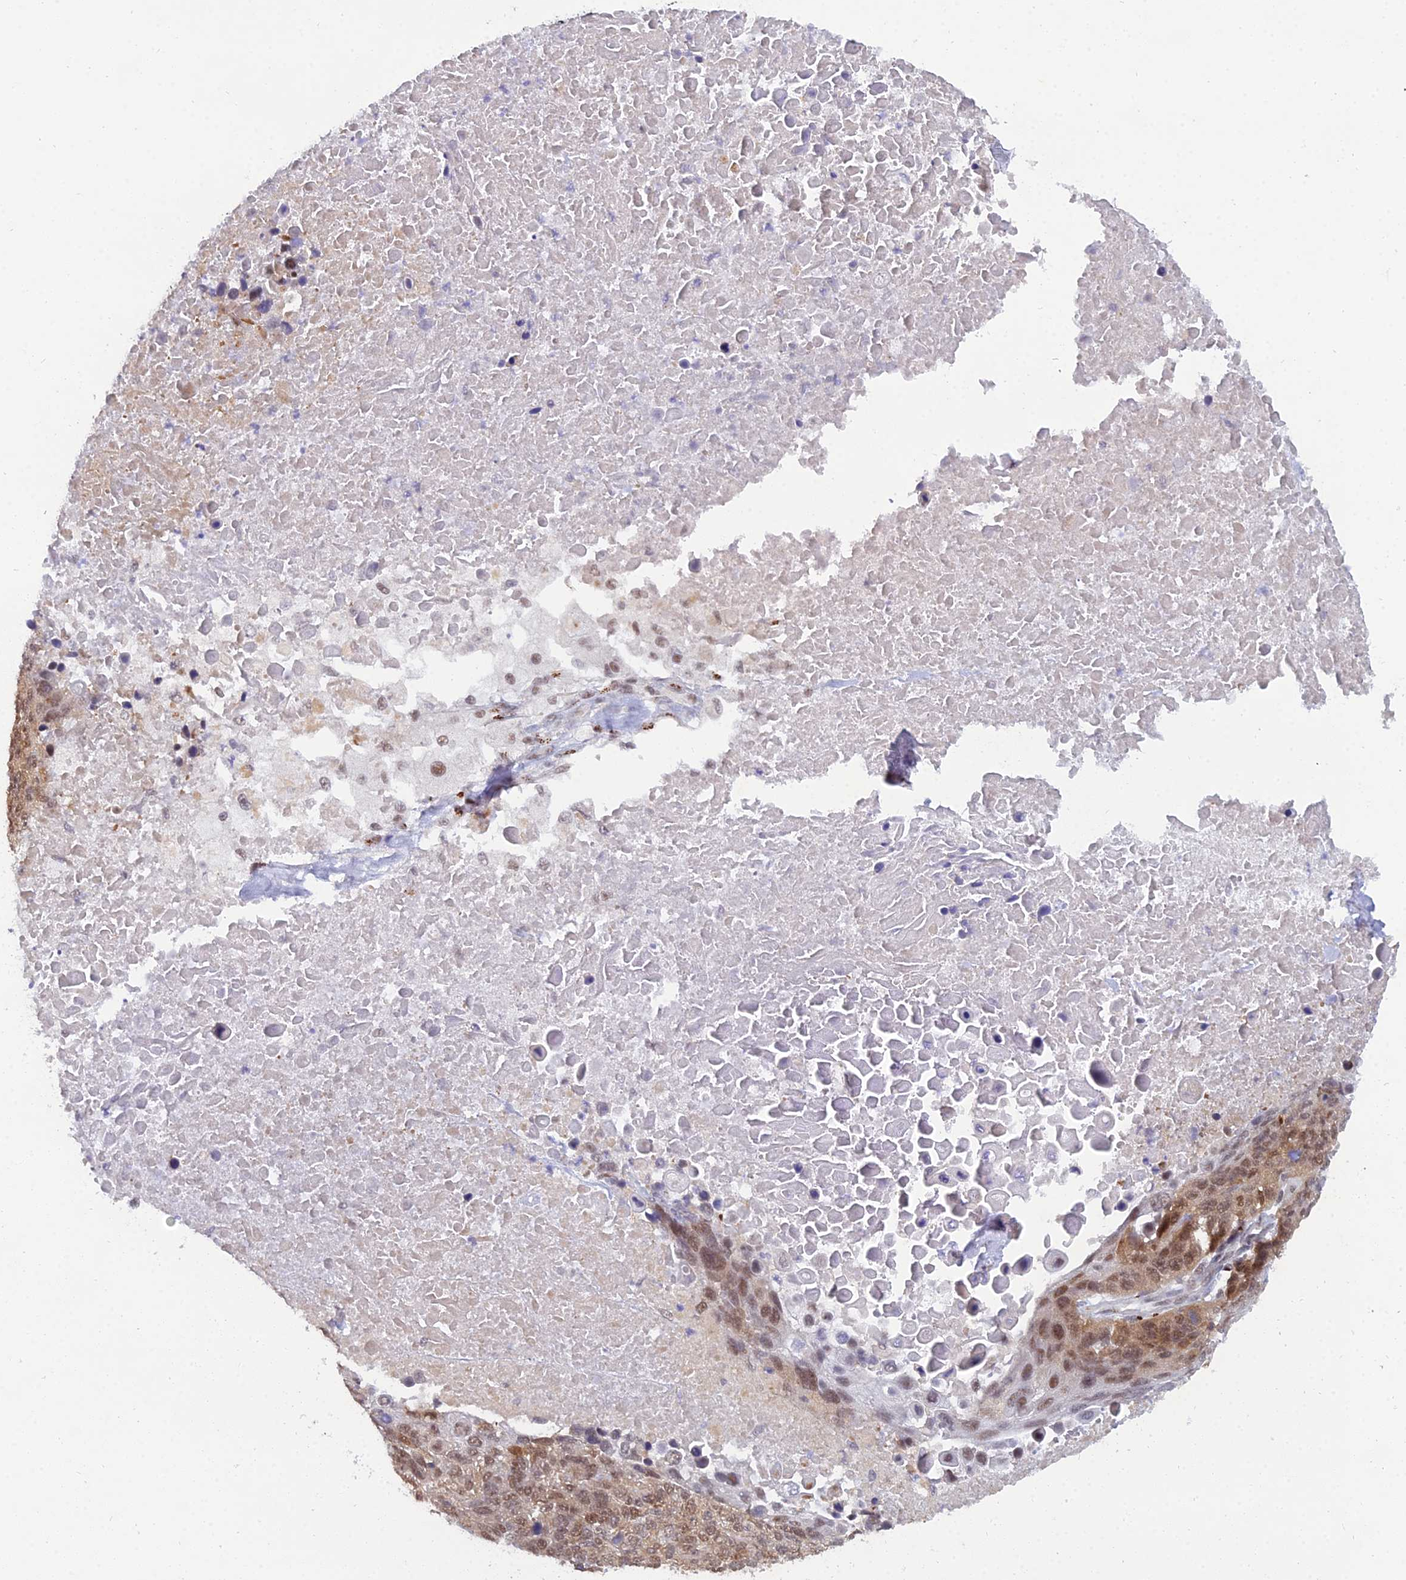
{"staining": {"intensity": "moderate", "quantity": ">75%", "location": "cytoplasmic/membranous,nuclear"}, "tissue": "lung cancer", "cell_type": "Tumor cells", "image_type": "cancer", "snomed": [{"axis": "morphology", "description": "Normal tissue, NOS"}, {"axis": "morphology", "description": "Squamous cell carcinoma, NOS"}, {"axis": "topography", "description": "Lymph node"}, {"axis": "topography", "description": "Lung"}], "caption": "A medium amount of moderate cytoplasmic/membranous and nuclear expression is identified in approximately >75% of tumor cells in lung cancer (squamous cell carcinoma) tissue.", "gene": "THOC3", "patient": {"sex": "male", "age": 66}}